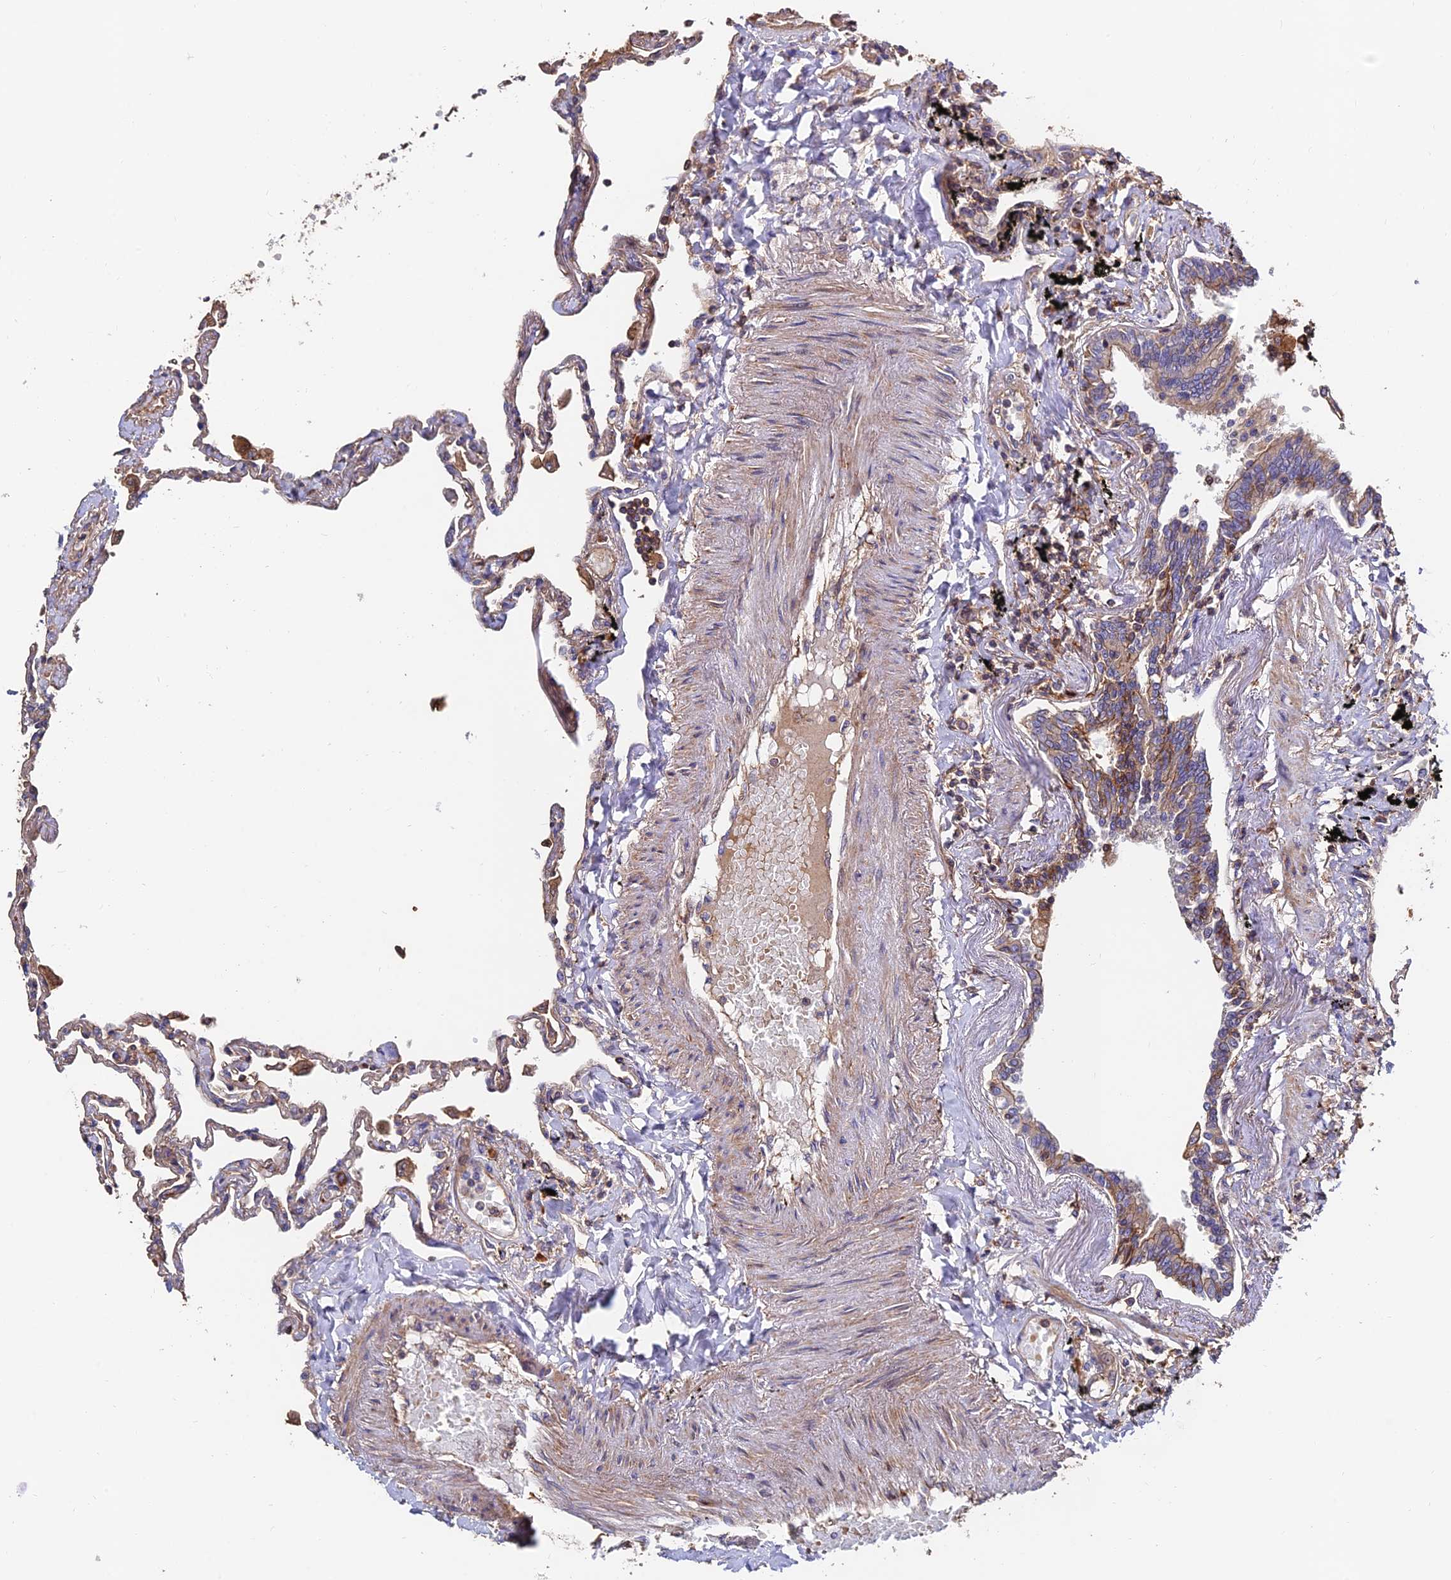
{"staining": {"intensity": "weak", "quantity": "25%-75%", "location": "cytoplasmic/membranous"}, "tissue": "lung", "cell_type": "Alveolar cells", "image_type": "normal", "snomed": [{"axis": "morphology", "description": "Normal tissue, NOS"}, {"axis": "topography", "description": "Lung"}], "caption": "Weak cytoplasmic/membranous staining is appreciated in about 25%-75% of alveolar cells in unremarkable lung.", "gene": "EXT1", "patient": {"sex": "female", "age": 67}}